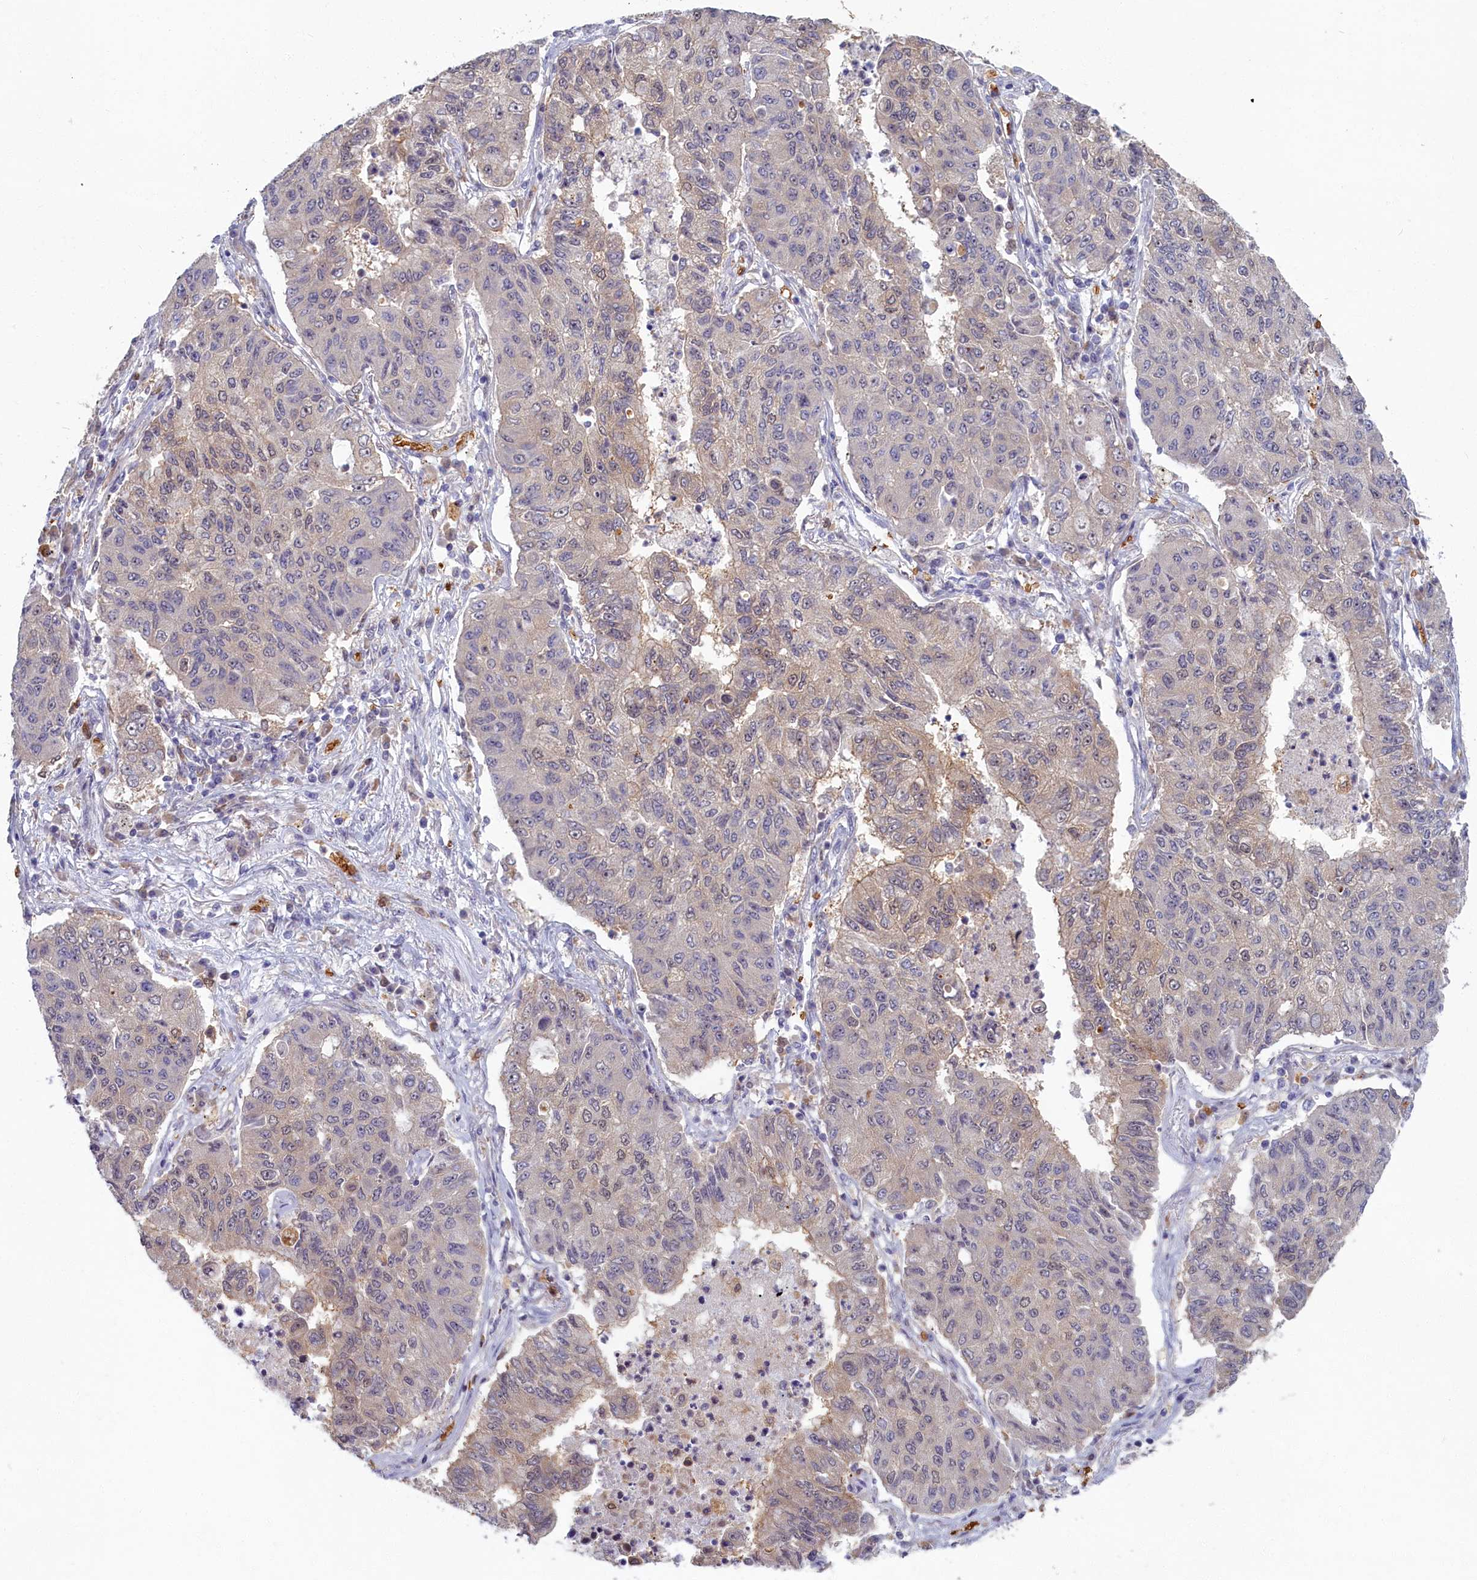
{"staining": {"intensity": "weak", "quantity": "<25%", "location": "cytoplasmic/membranous"}, "tissue": "lung cancer", "cell_type": "Tumor cells", "image_type": "cancer", "snomed": [{"axis": "morphology", "description": "Squamous cell carcinoma, NOS"}, {"axis": "topography", "description": "Lung"}], "caption": "Tumor cells are negative for brown protein staining in lung squamous cell carcinoma.", "gene": "BLVRB", "patient": {"sex": "male", "age": 74}}